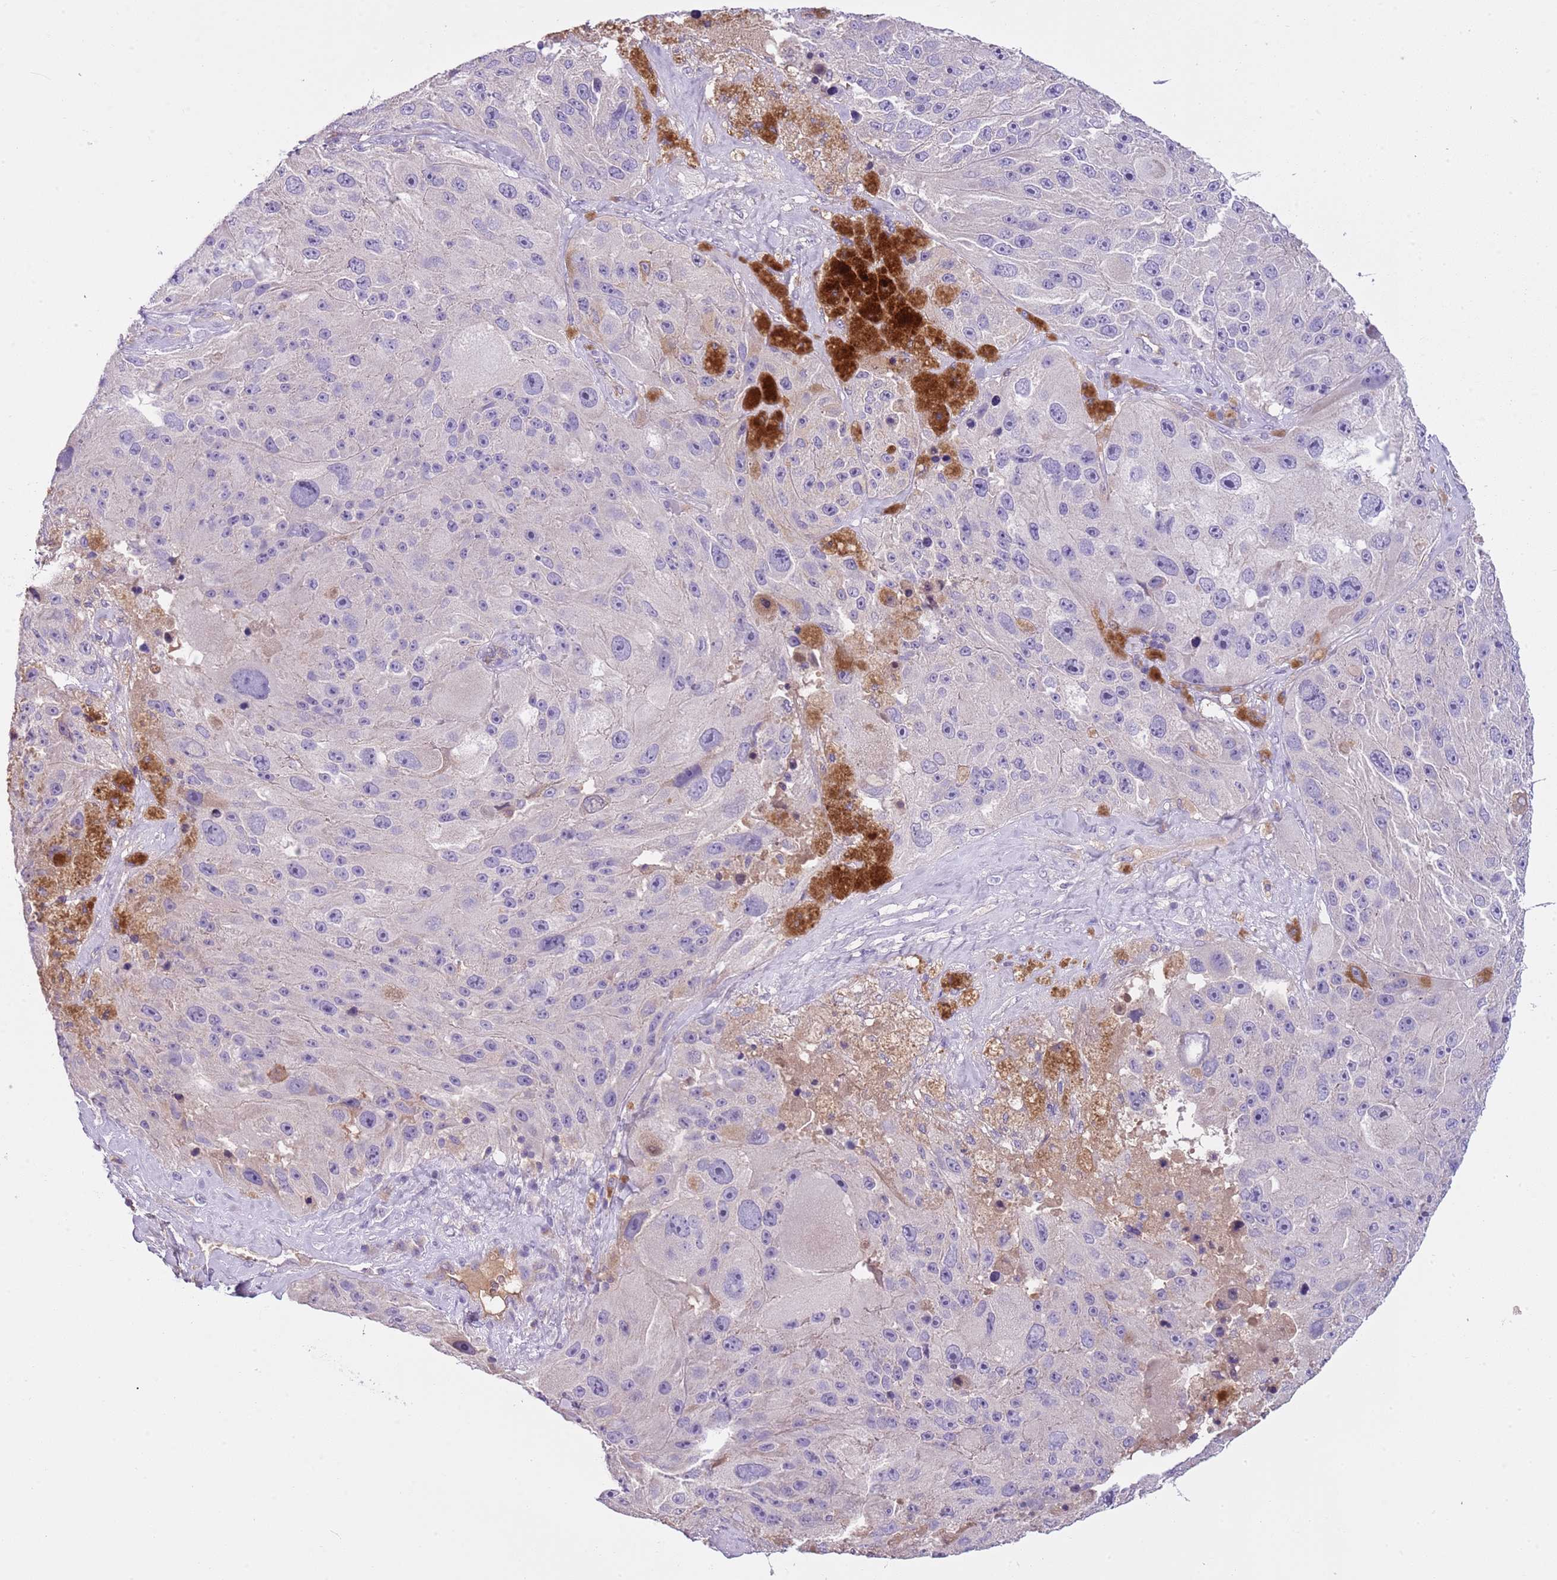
{"staining": {"intensity": "negative", "quantity": "none", "location": "none"}, "tissue": "melanoma", "cell_type": "Tumor cells", "image_type": "cancer", "snomed": [{"axis": "morphology", "description": "Malignant melanoma, Metastatic site"}, {"axis": "topography", "description": "Lymph node"}], "caption": "There is no significant positivity in tumor cells of melanoma.", "gene": "HES3", "patient": {"sex": "male", "age": 62}}